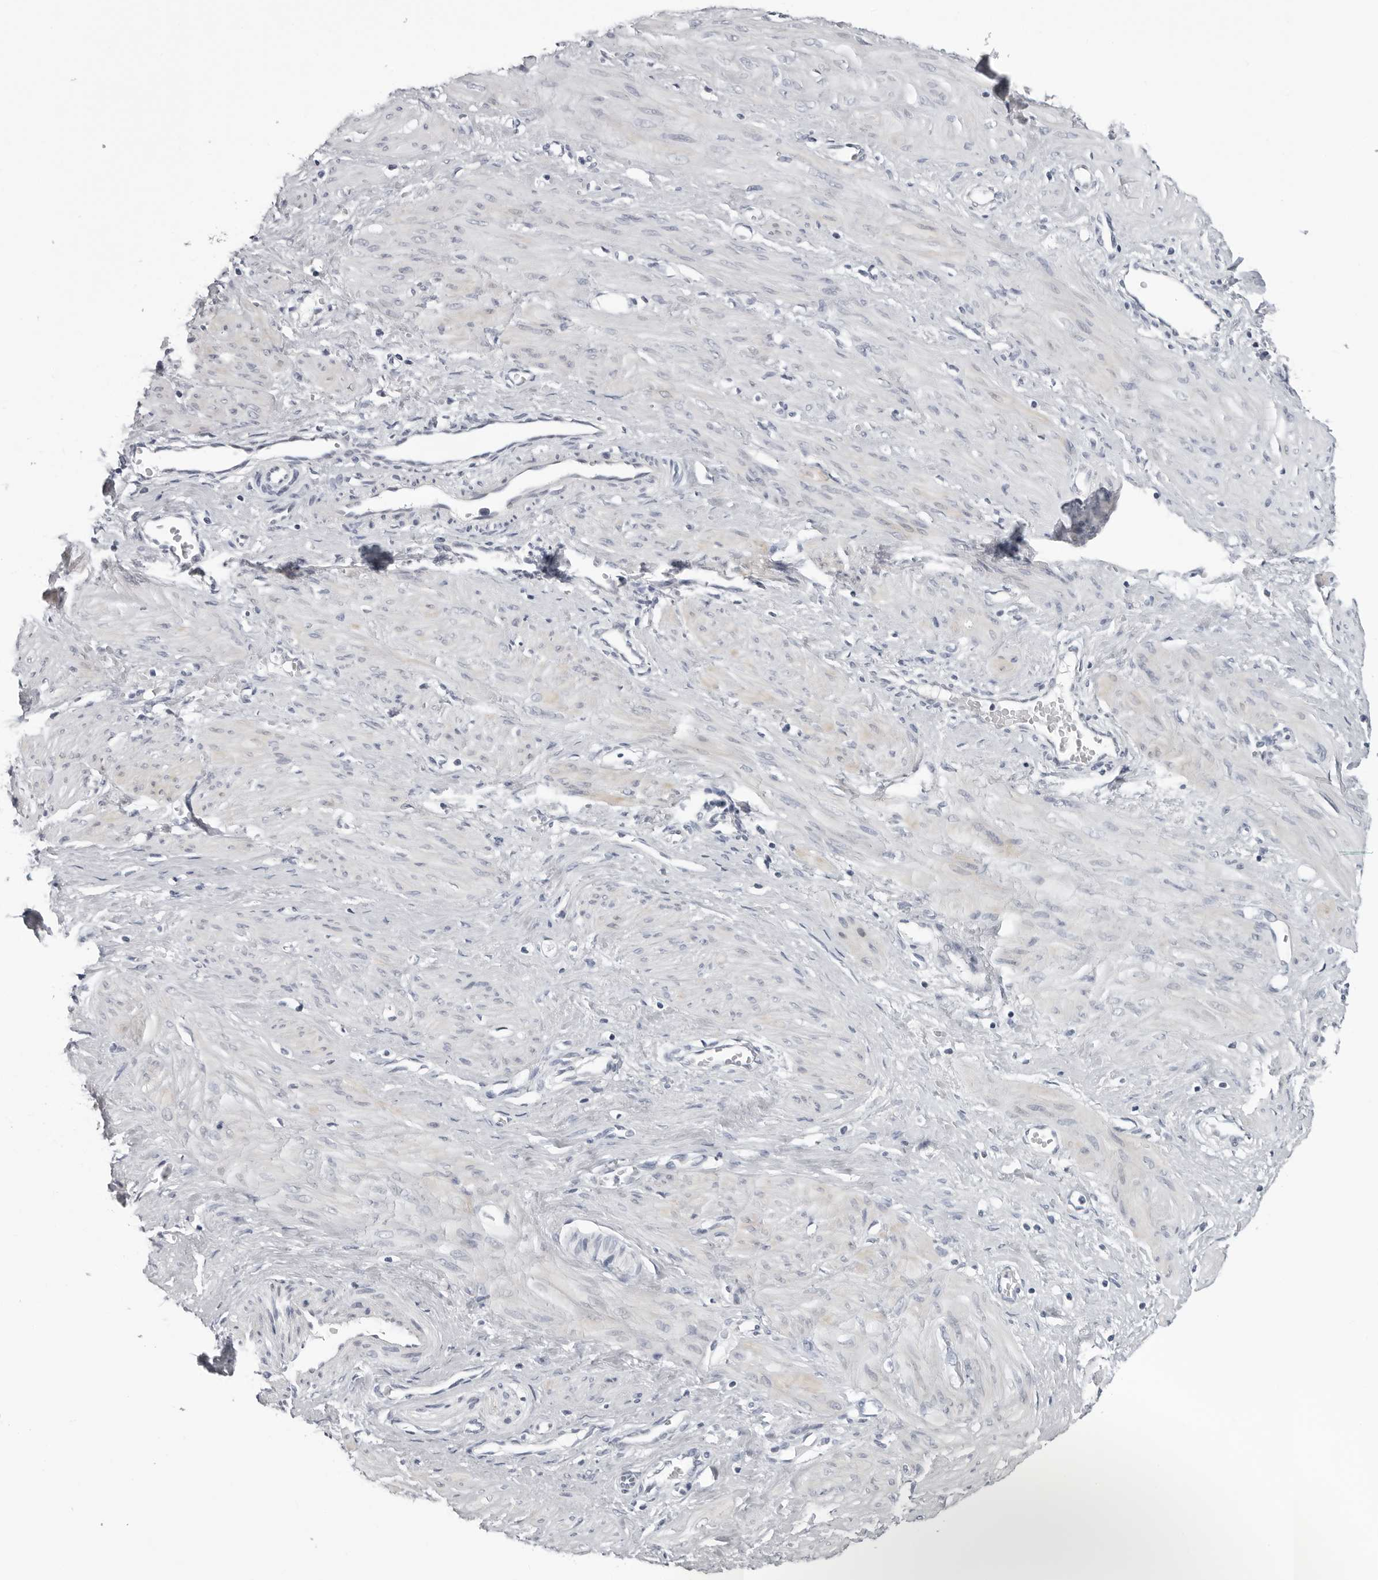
{"staining": {"intensity": "negative", "quantity": "none", "location": "none"}, "tissue": "smooth muscle", "cell_type": "Smooth muscle cells", "image_type": "normal", "snomed": [{"axis": "morphology", "description": "Normal tissue, NOS"}, {"axis": "topography", "description": "Endometrium"}], "caption": "DAB (3,3'-diaminobenzidine) immunohistochemical staining of unremarkable human smooth muscle demonstrates no significant staining in smooth muscle cells.", "gene": "OPLAH", "patient": {"sex": "female", "age": 33}}